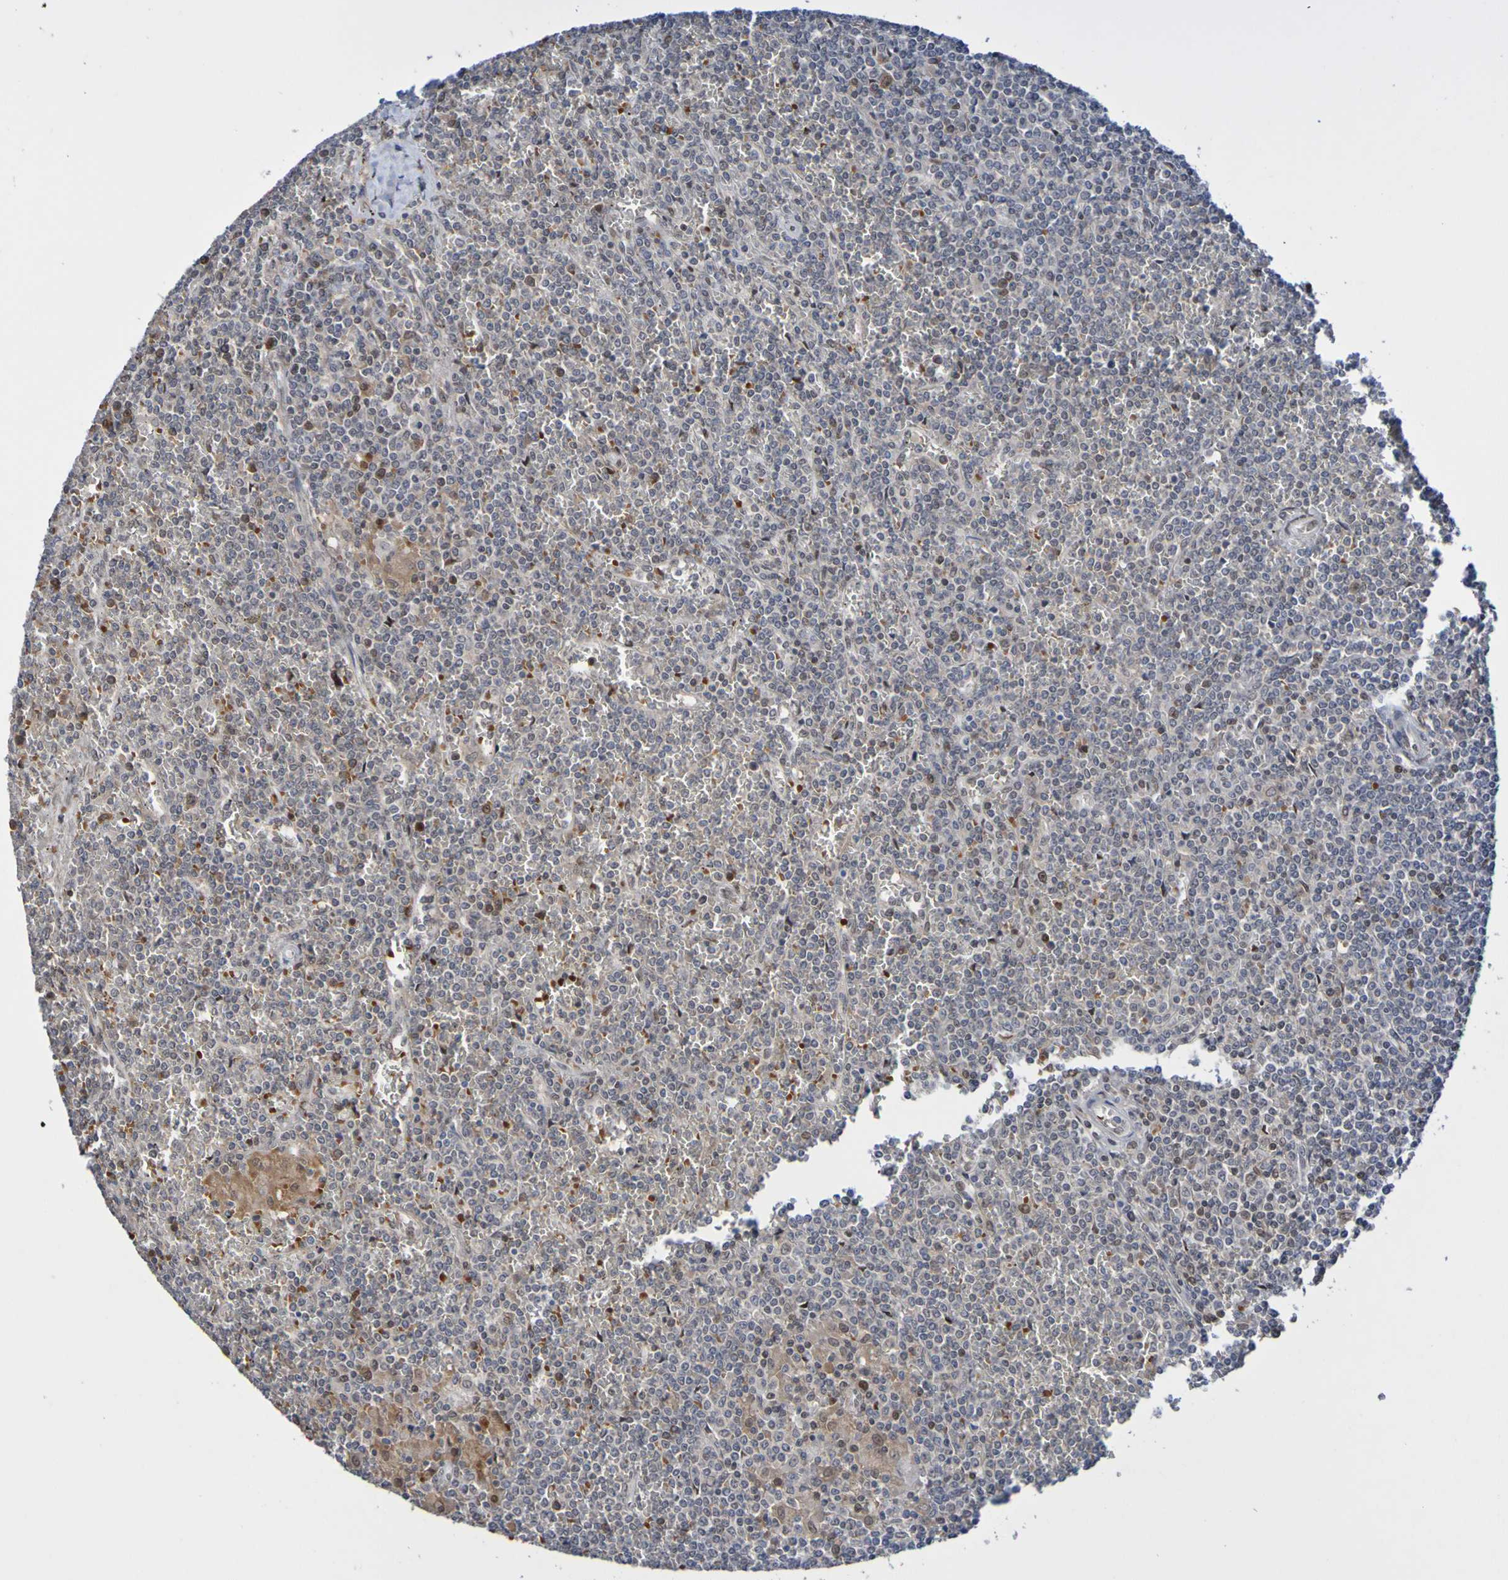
{"staining": {"intensity": "moderate", "quantity": "<25%", "location": "nuclear"}, "tissue": "lymphoma", "cell_type": "Tumor cells", "image_type": "cancer", "snomed": [{"axis": "morphology", "description": "Malignant lymphoma, non-Hodgkin's type, Low grade"}, {"axis": "topography", "description": "Spleen"}], "caption": "Protein staining of malignant lymphoma, non-Hodgkin's type (low-grade) tissue shows moderate nuclear staining in about <25% of tumor cells.", "gene": "PCGF1", "patient": {"sex": "female", "age": 19}}